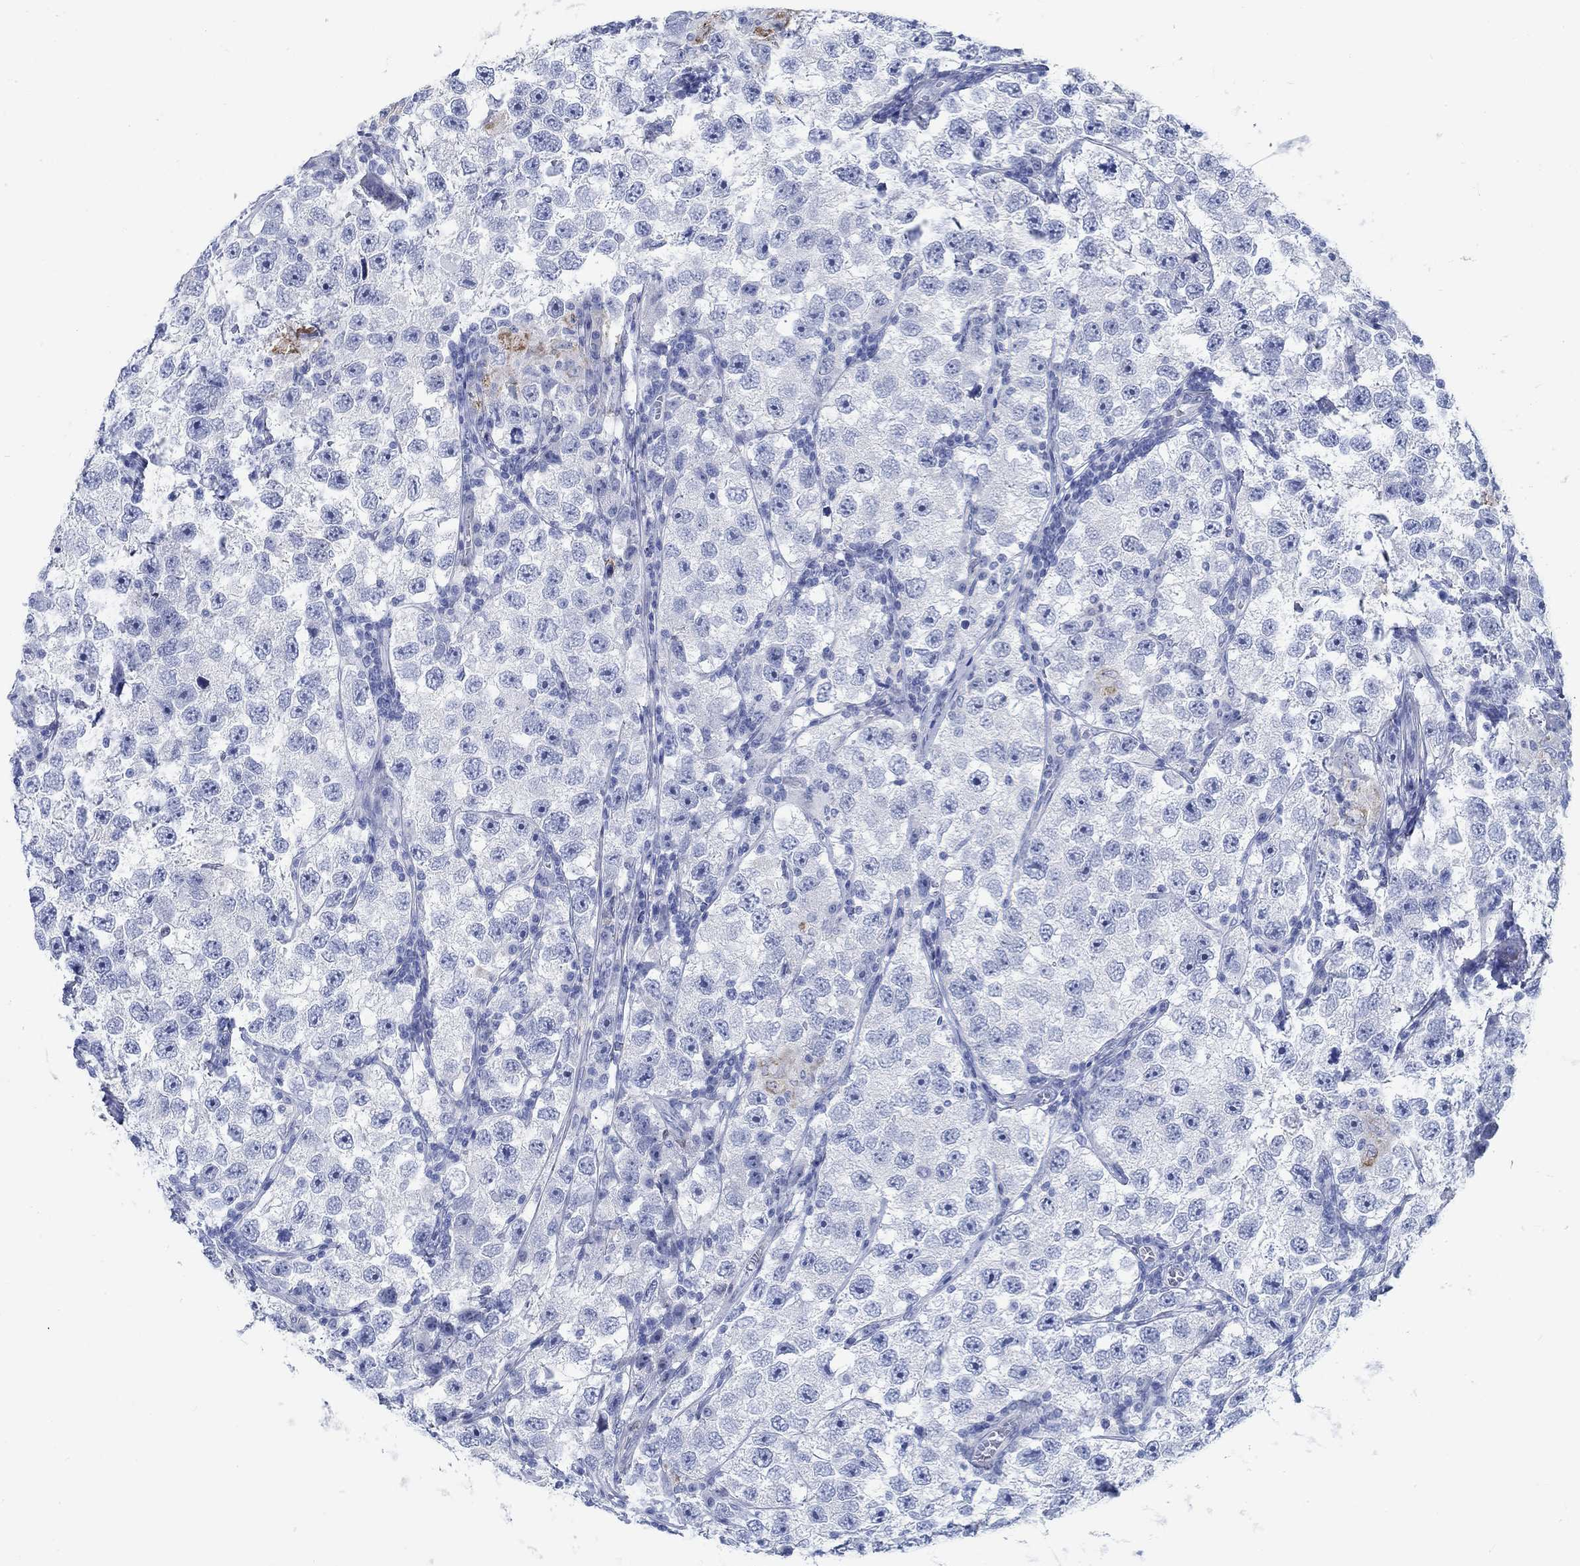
{"staining": {"intensity": "negative", "quantity": "none", "location": "none"}, "tissue": "testis cancer", "cell_type": "Tumor cells", "image_type": "cancer", "snomed": [{"axis": "morphology", "description": "Seminoma, NOS"}, {"axis": "topography", "description": "Testis"}], "caption": "This micrograph is of testis seminoma stained with immunohistochemistry (IHC) to label a protein in brown with the nuclei are counter-stained blue. There is no staining in tumor cells.", "gene": "RBM20", "patient": {"sex": "male", "age": 26}}